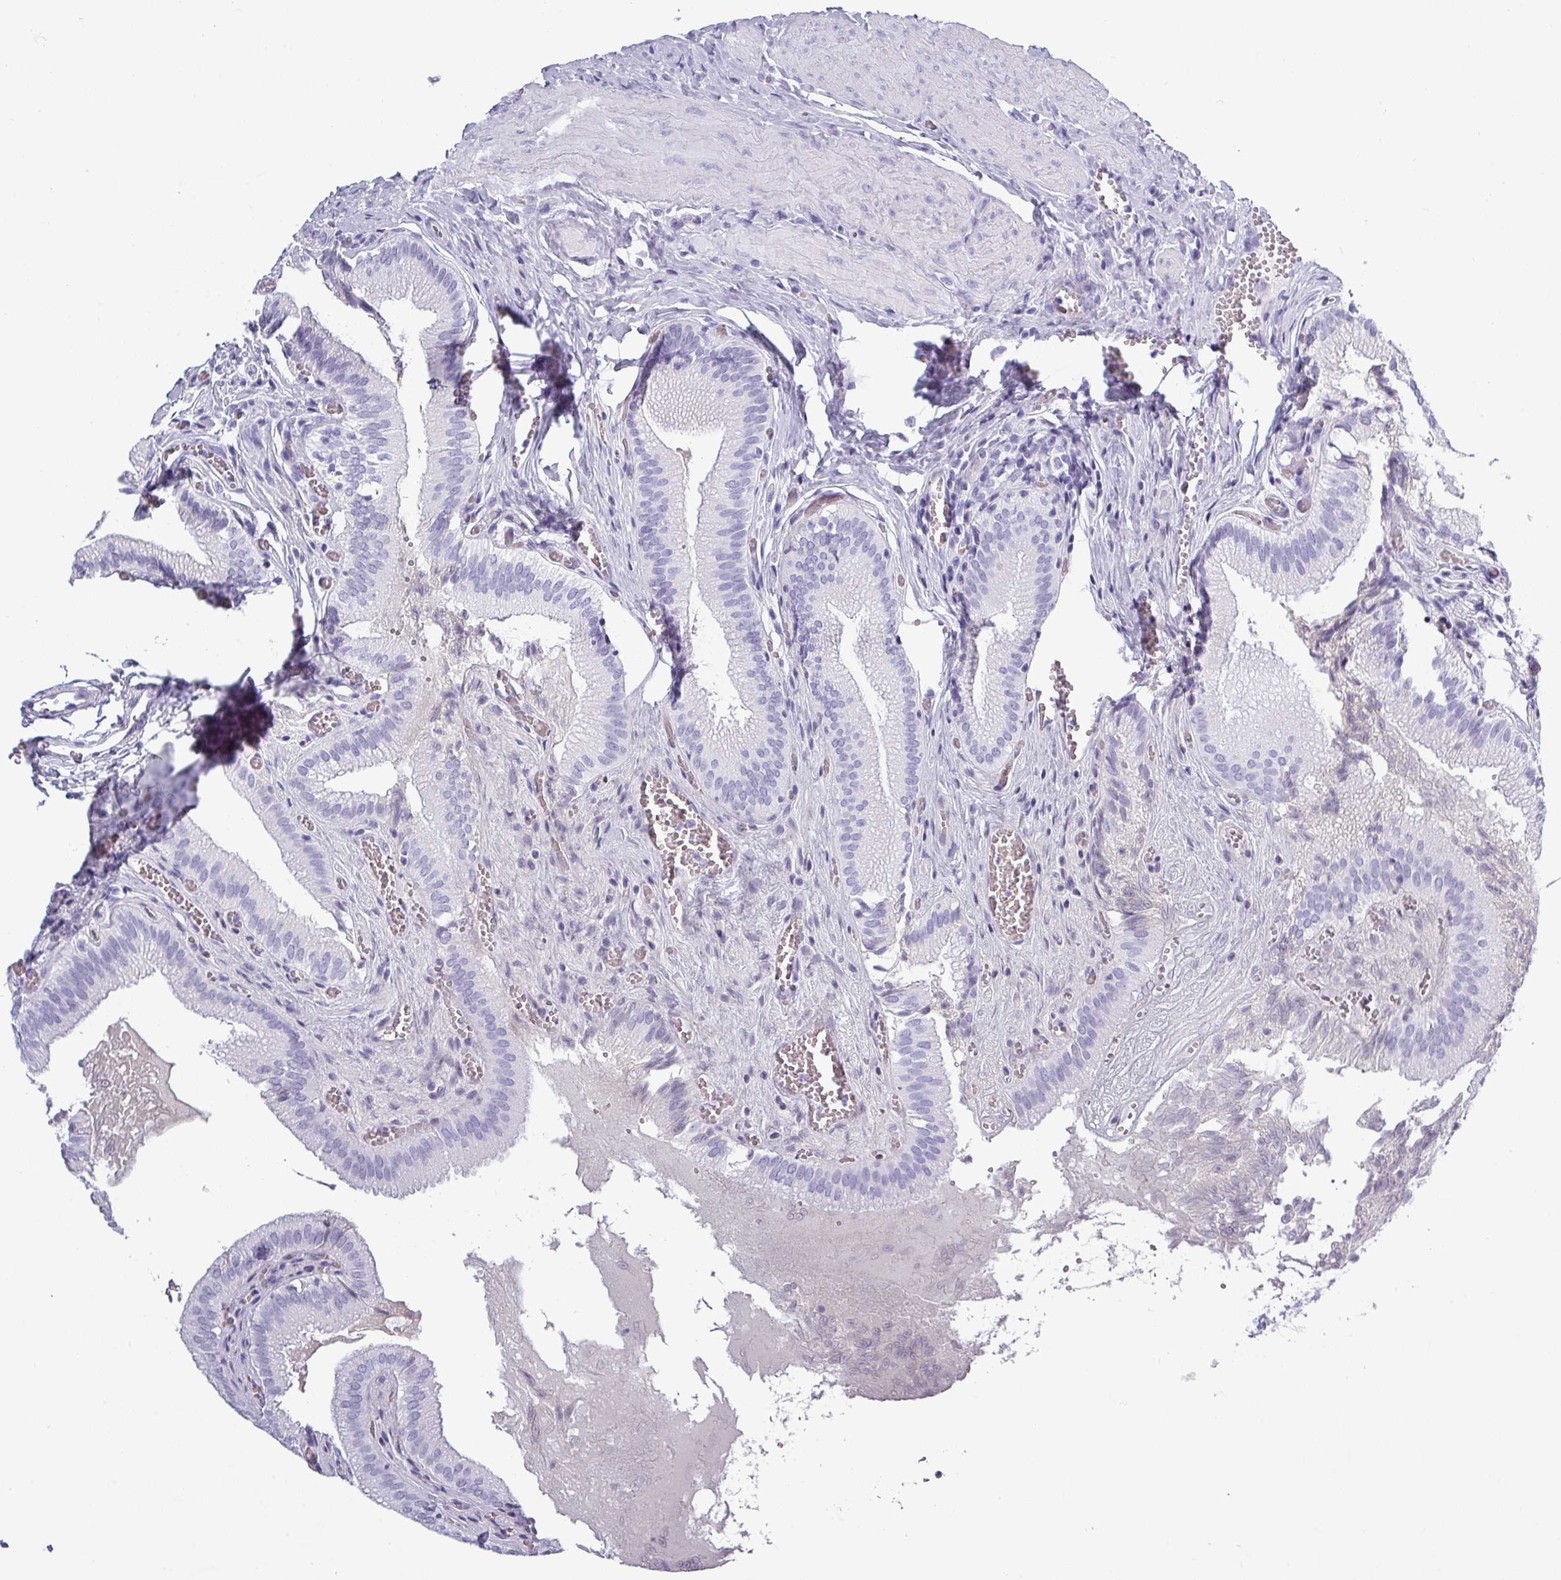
{"staining": {"intensity": "negative", "quantity": "none", "location": "none"}, "tissue": "gallbladder", "cell_type": "Glandular cells", "image_type": "normal", "snomed": [{"axis": "morphology", "description": "Normal tissue, NOS"}, {"axis": "topography", "description": "Gallbladder"}, {"axis": "topography", "description": "Peripheral nerve tissue"}], "caption": "A micrograph of gallbladder stained for a protein displays no brown staining in glandular cells. (DAB IHC visualized using brightfield microscopy, high magnification).", "gene": "CRYBB2", "patient": {"sex": "male", "age": 17}}